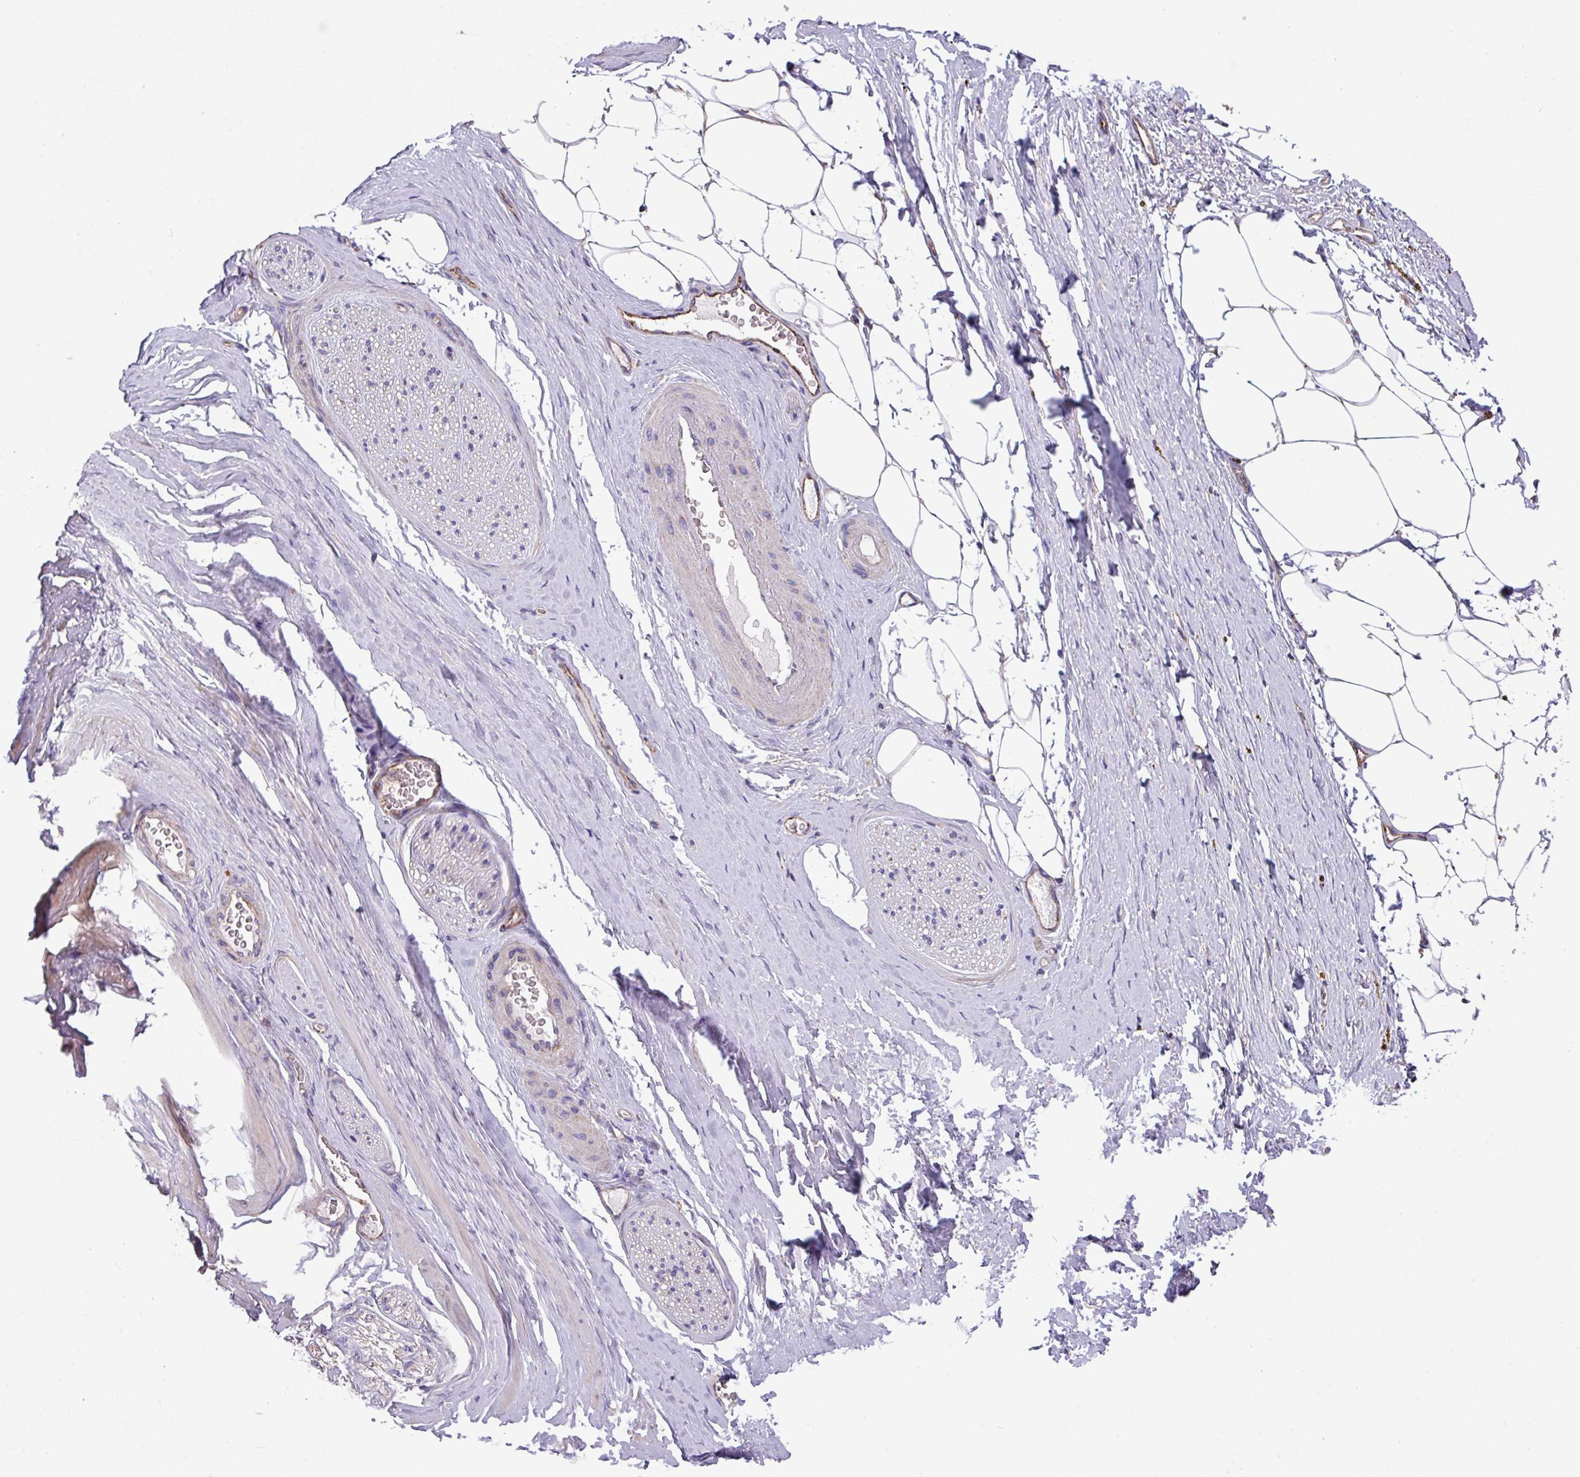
{"staining": {"intensity": "negative", "quantity": "none", "location": "none"}, "tissue": "adipose tissue", "cell_type": "Adipocytes", "image_type": "normal", "snomed": [{"axis": "morphology", "description": "Normal tissue, NOS"}, {"axis": "morphology", "description": "Adenocarcinoma, High grade"}, {"axis": "topography", "description": "Prostate"}, {"axis": "topography", "description": "Peripheral nerve tissue"}], "caption": "A photomicrograph of human adipose tissue is negative for staining in adipocytes.", "gene": "PPM1J", "patient": {"sex": "male", "age": 68}}